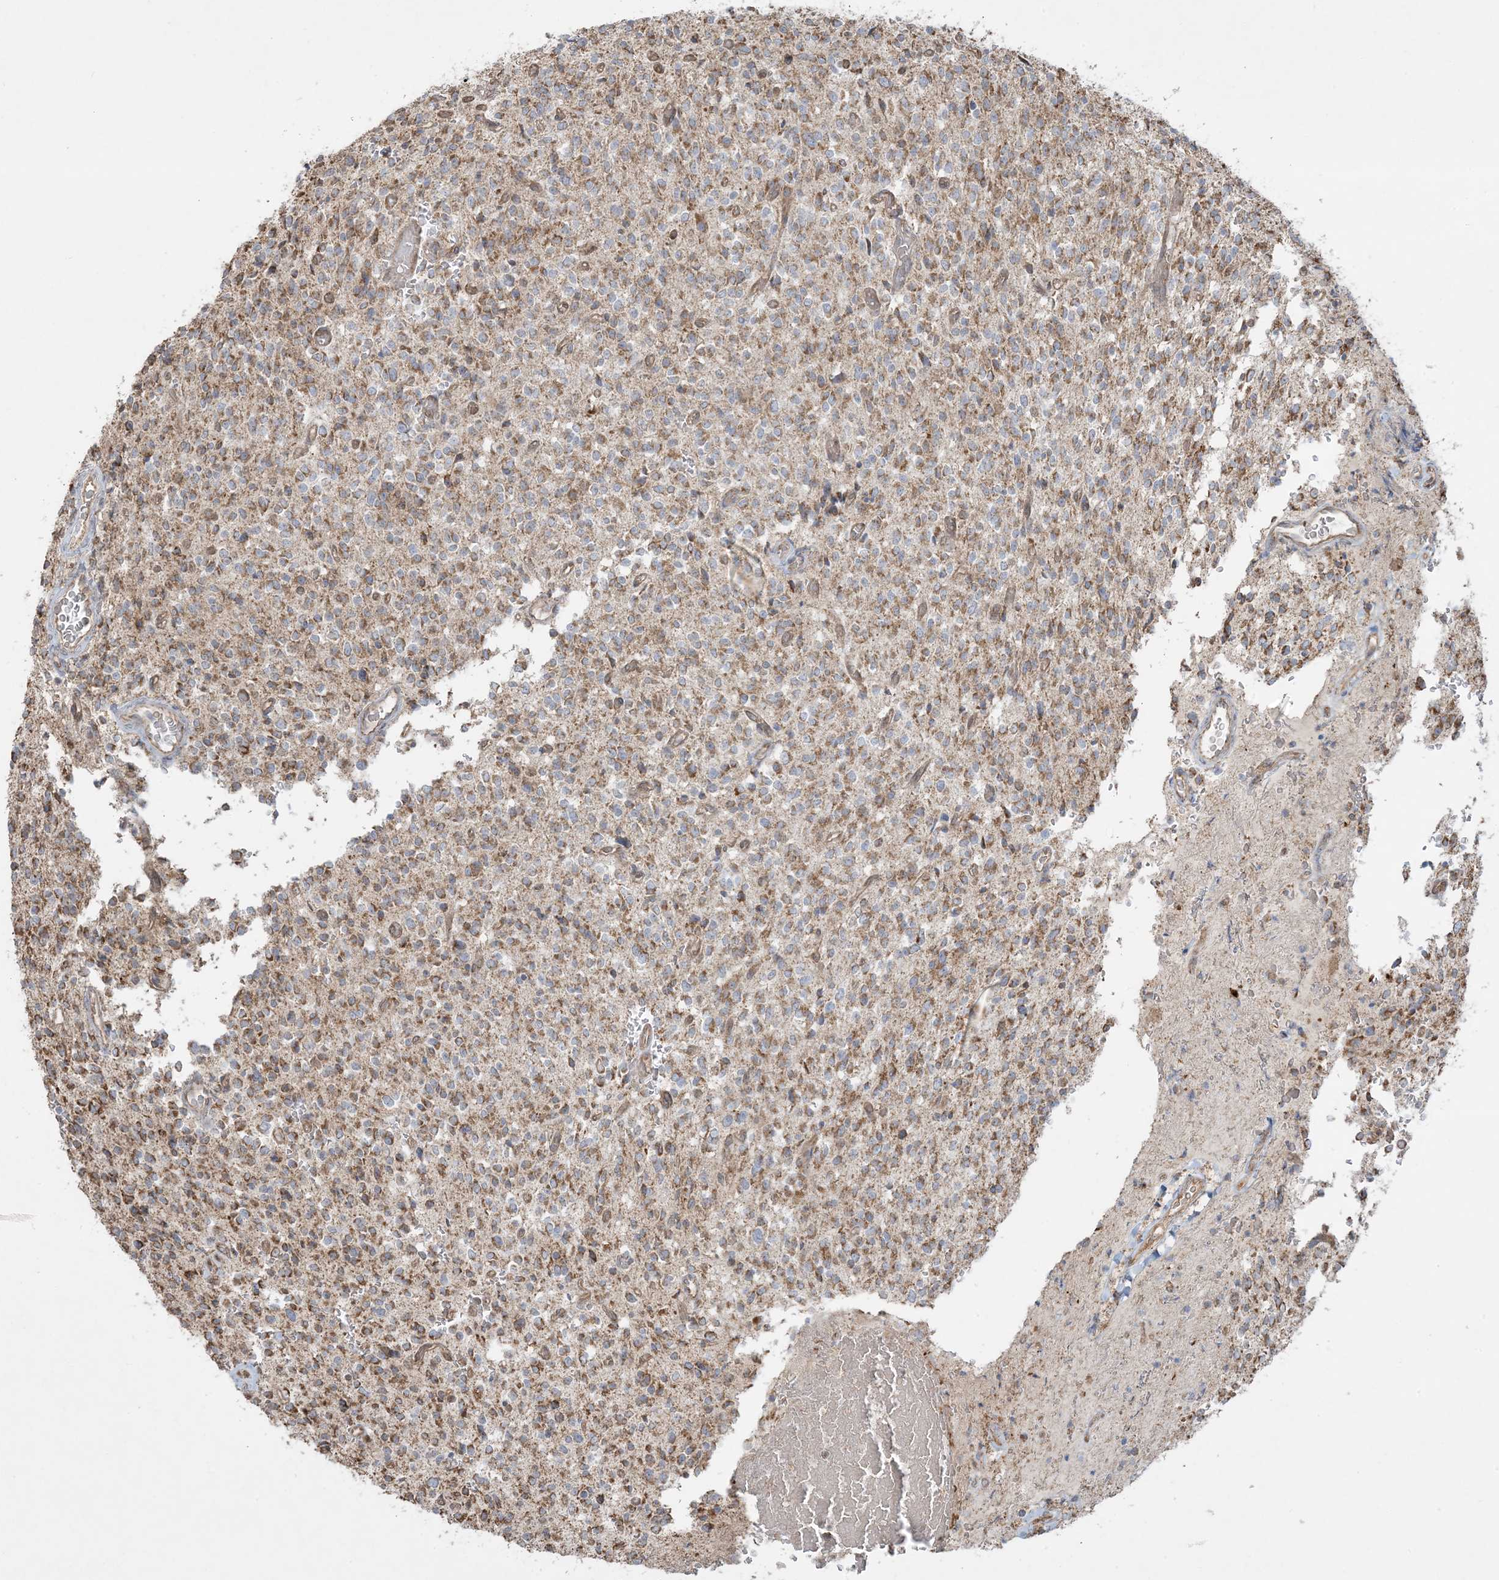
{"staining": {"intensity": "moderate", "quantity": ">75%", "location": "cytoplasmic/membranous"}, "tissue": "glioma", "cell_type": "Tumor cells", "image_type": "cancer", "snomed": [{"axis": "morphology", "description": "Glioma, malignant, High grade"}, {"axis": "topography", "description": "Brain"}], "caption": "Protein analysis of glioma tissue reveals moderate cytoplasmic/membranous expression in about >75% of tumor cells. Using DAB (brown) and hematoxylin (blue) stains, captured at high magnification using brightfield microscopy.", "gene": "PPM1F", "patient": {"sex": "male", "age": 34}}